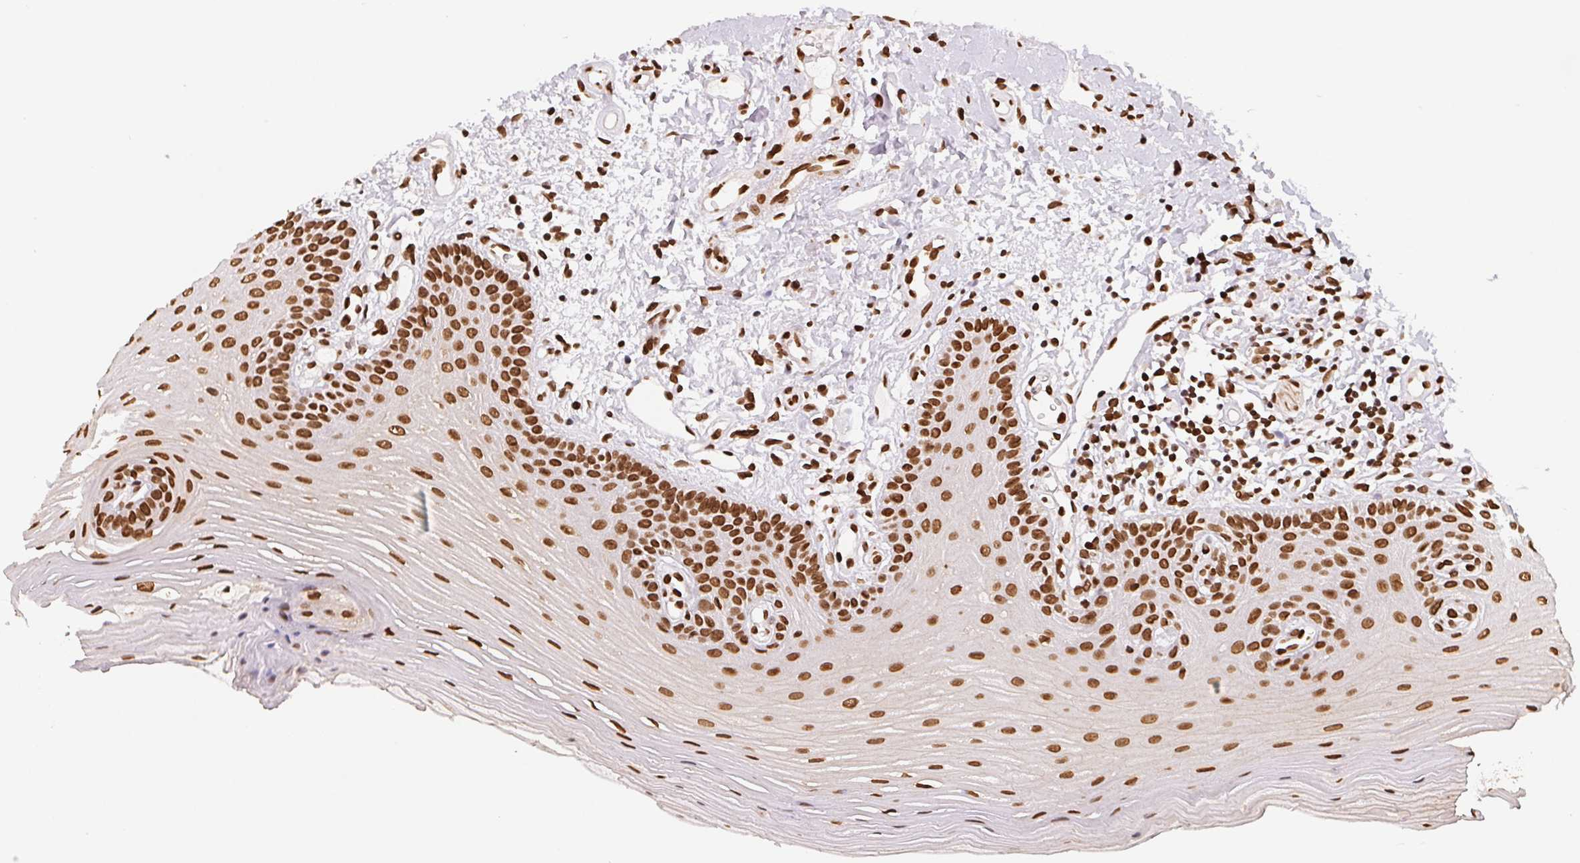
{"staining": {"intensity": "strong", "quantity": ">75%", "location": "nuclear"}, "tissue": "oral mucosa", "cell_type": "Squamous epithelial cells", "image_type": "normal", "snomed": [{"axis": "morphology", "description": "Normal tissue, NOS"}, {"axis": "topography", "description": "Oral tissue"}], "caption": "IHC staining of unremarkable oral mucosa, which demonstrates high levels of strong nuclear expression in about >75% of squamous epithelial cells indicating strong nuclear protein expression. The staining was performed using DAB (brown) for protein detection and nuclei were counterstained in hematoxylin (blue).", "gene": "SAP30BP", "patient": {"sex": "female", "age": 73}}